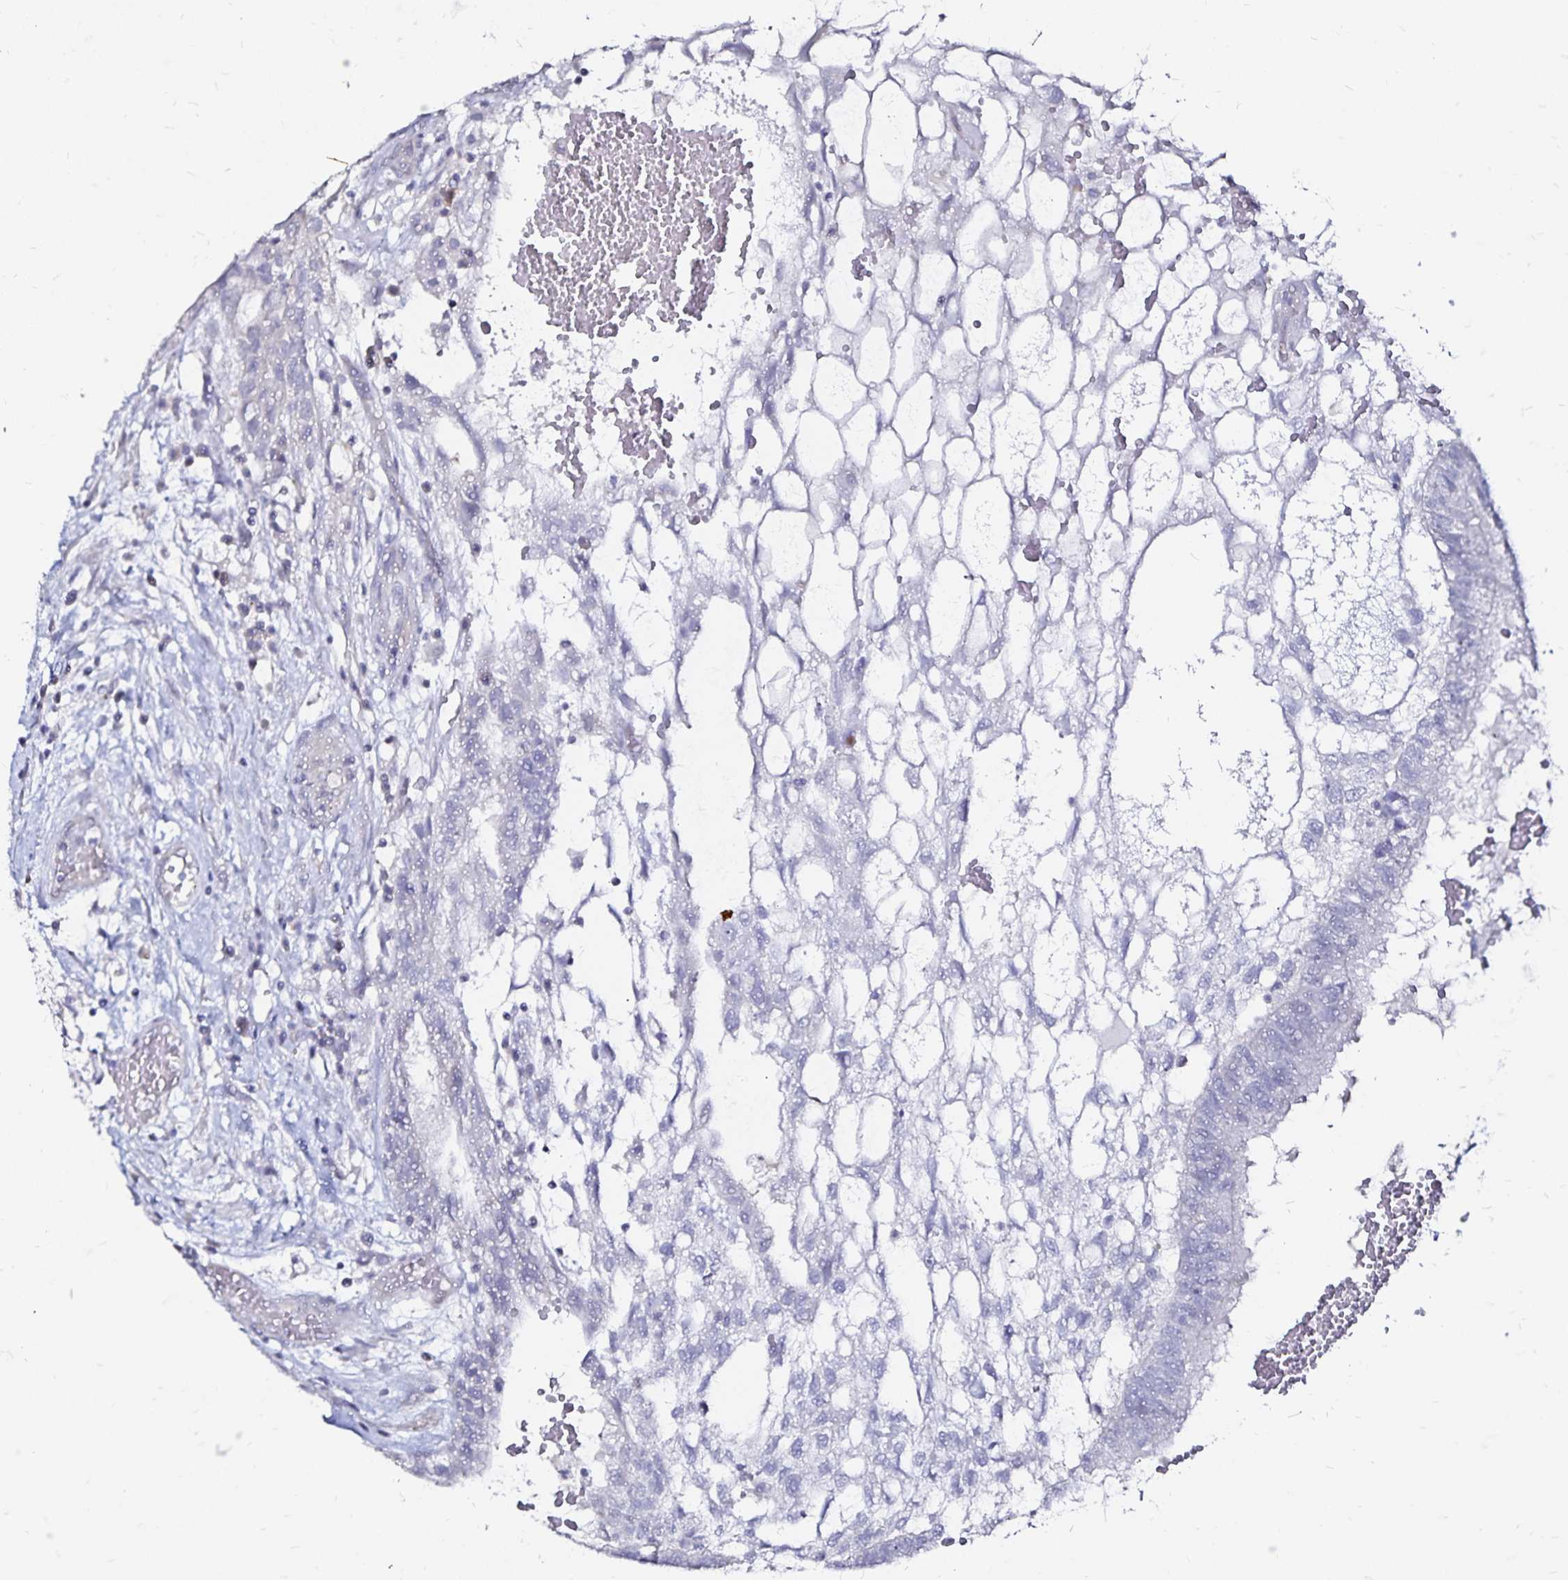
{"staining": {"intensity": "negative", "quantity": "none", "location": "none"}, "tissue": "testis cancer", "cell_type": "Tumor cells", "image_type": "cancer", "snomed": [{"axis": "morphology", "description": "Normal tissue, NOS"}, {"axis": "morphology", "description": "Carcinoma, Embryonal, NOS"}, {"axis": "topography", "description": "Testis"}], "caption": "High magnification brightfield microscopy of testis embryonal carcinoma stained with DAB (3,3'-diaminobenzidine) (brown) and counterstained with hematoxylin (blue): tumor cells show no significant staining.", "gene": "SLC5A1", "patient": {"sex": "male", "age": 32}}